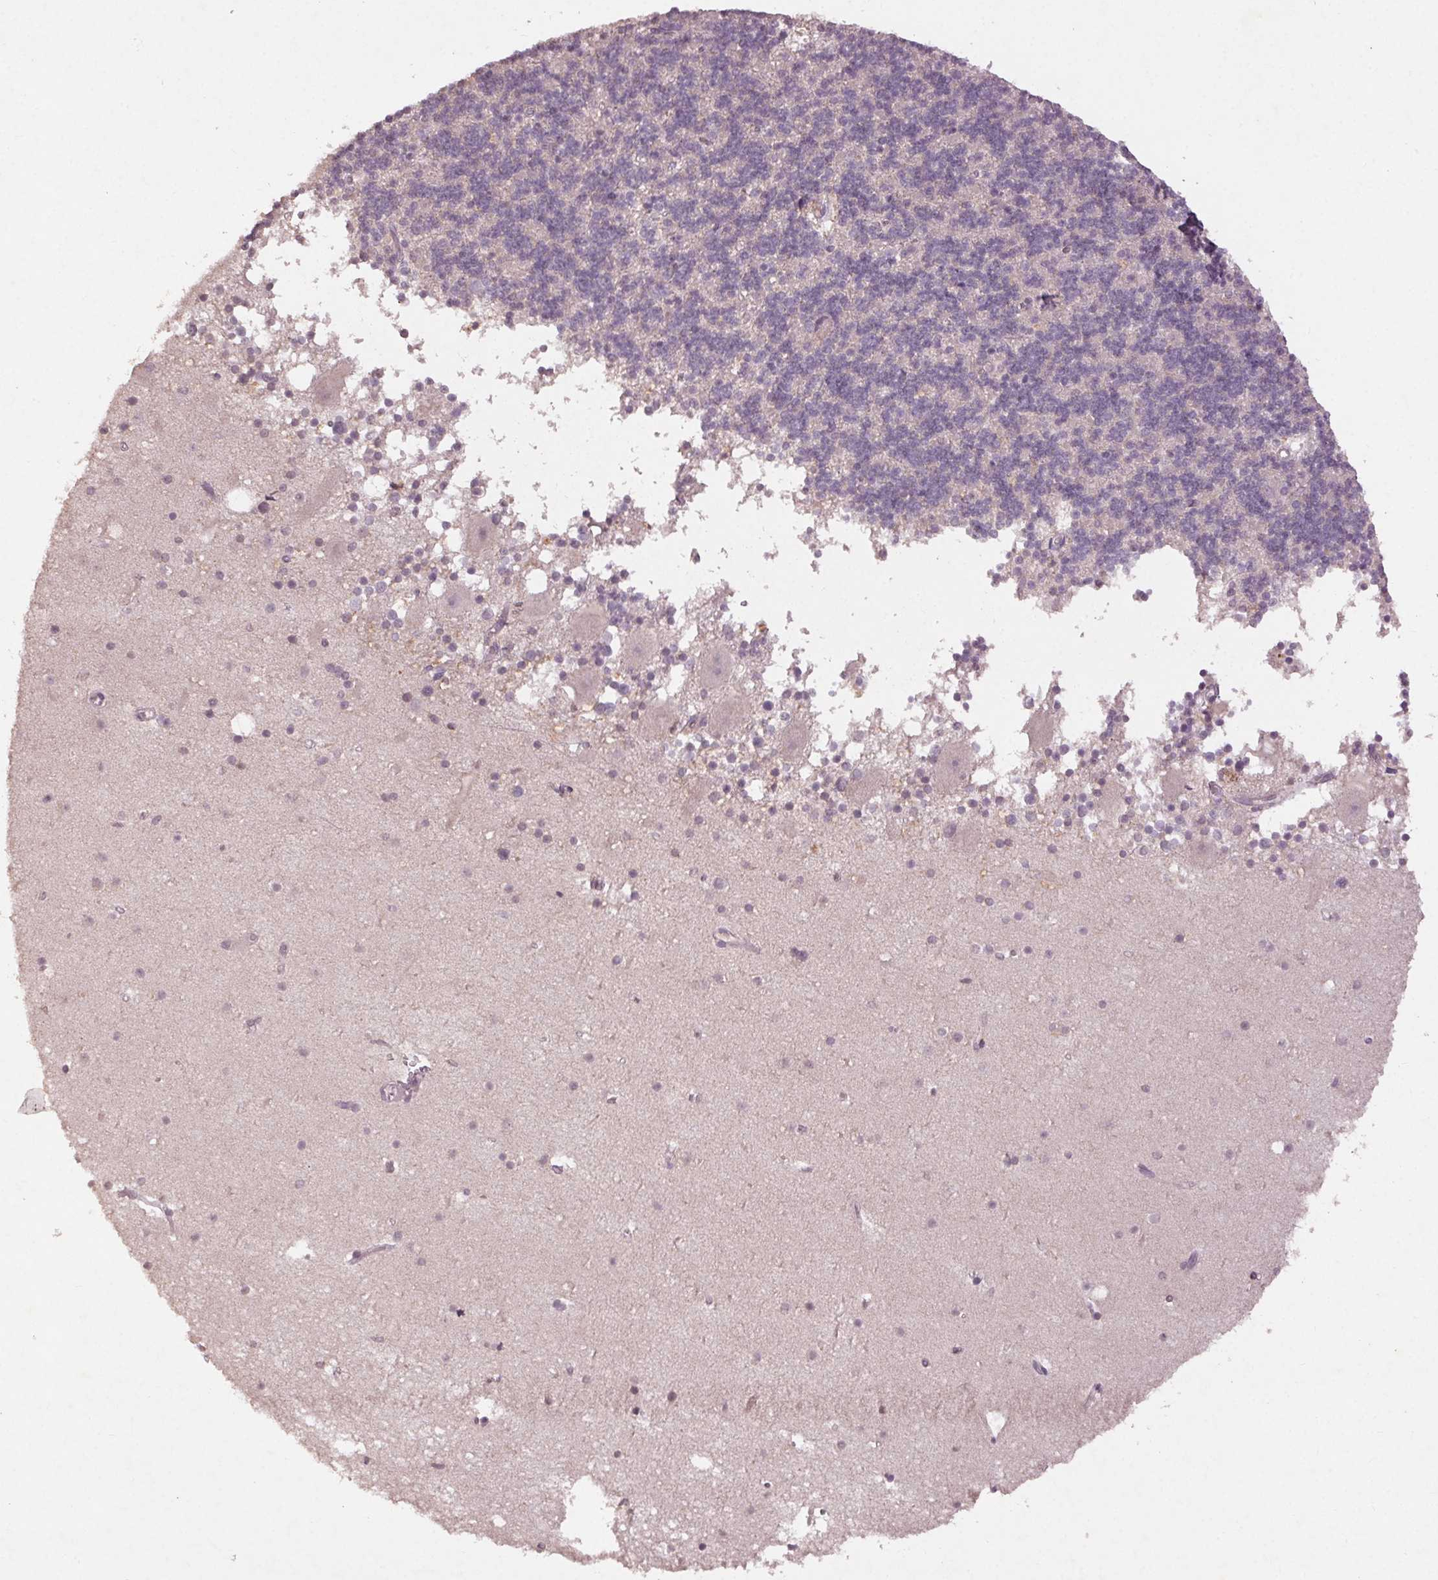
{"staining": {"intensity": "negative", "quantity": "none", "location": "none"}, "tissue": "cerebellum", "cell_type": "Cells in granular layer", "image_type": "normal", "snomed": [{"axis": "morphology", "description": "Normal tissue, NOS"}, {"axis": "topography", "description": "Cerebellum"}], "caption": "This is an IHC photomicrograph of normal human cerebellum. There is no expression in cells in granular layer.", "gene": "ENSG00000255641", "patient": {"sex": "male", "age": 70}}